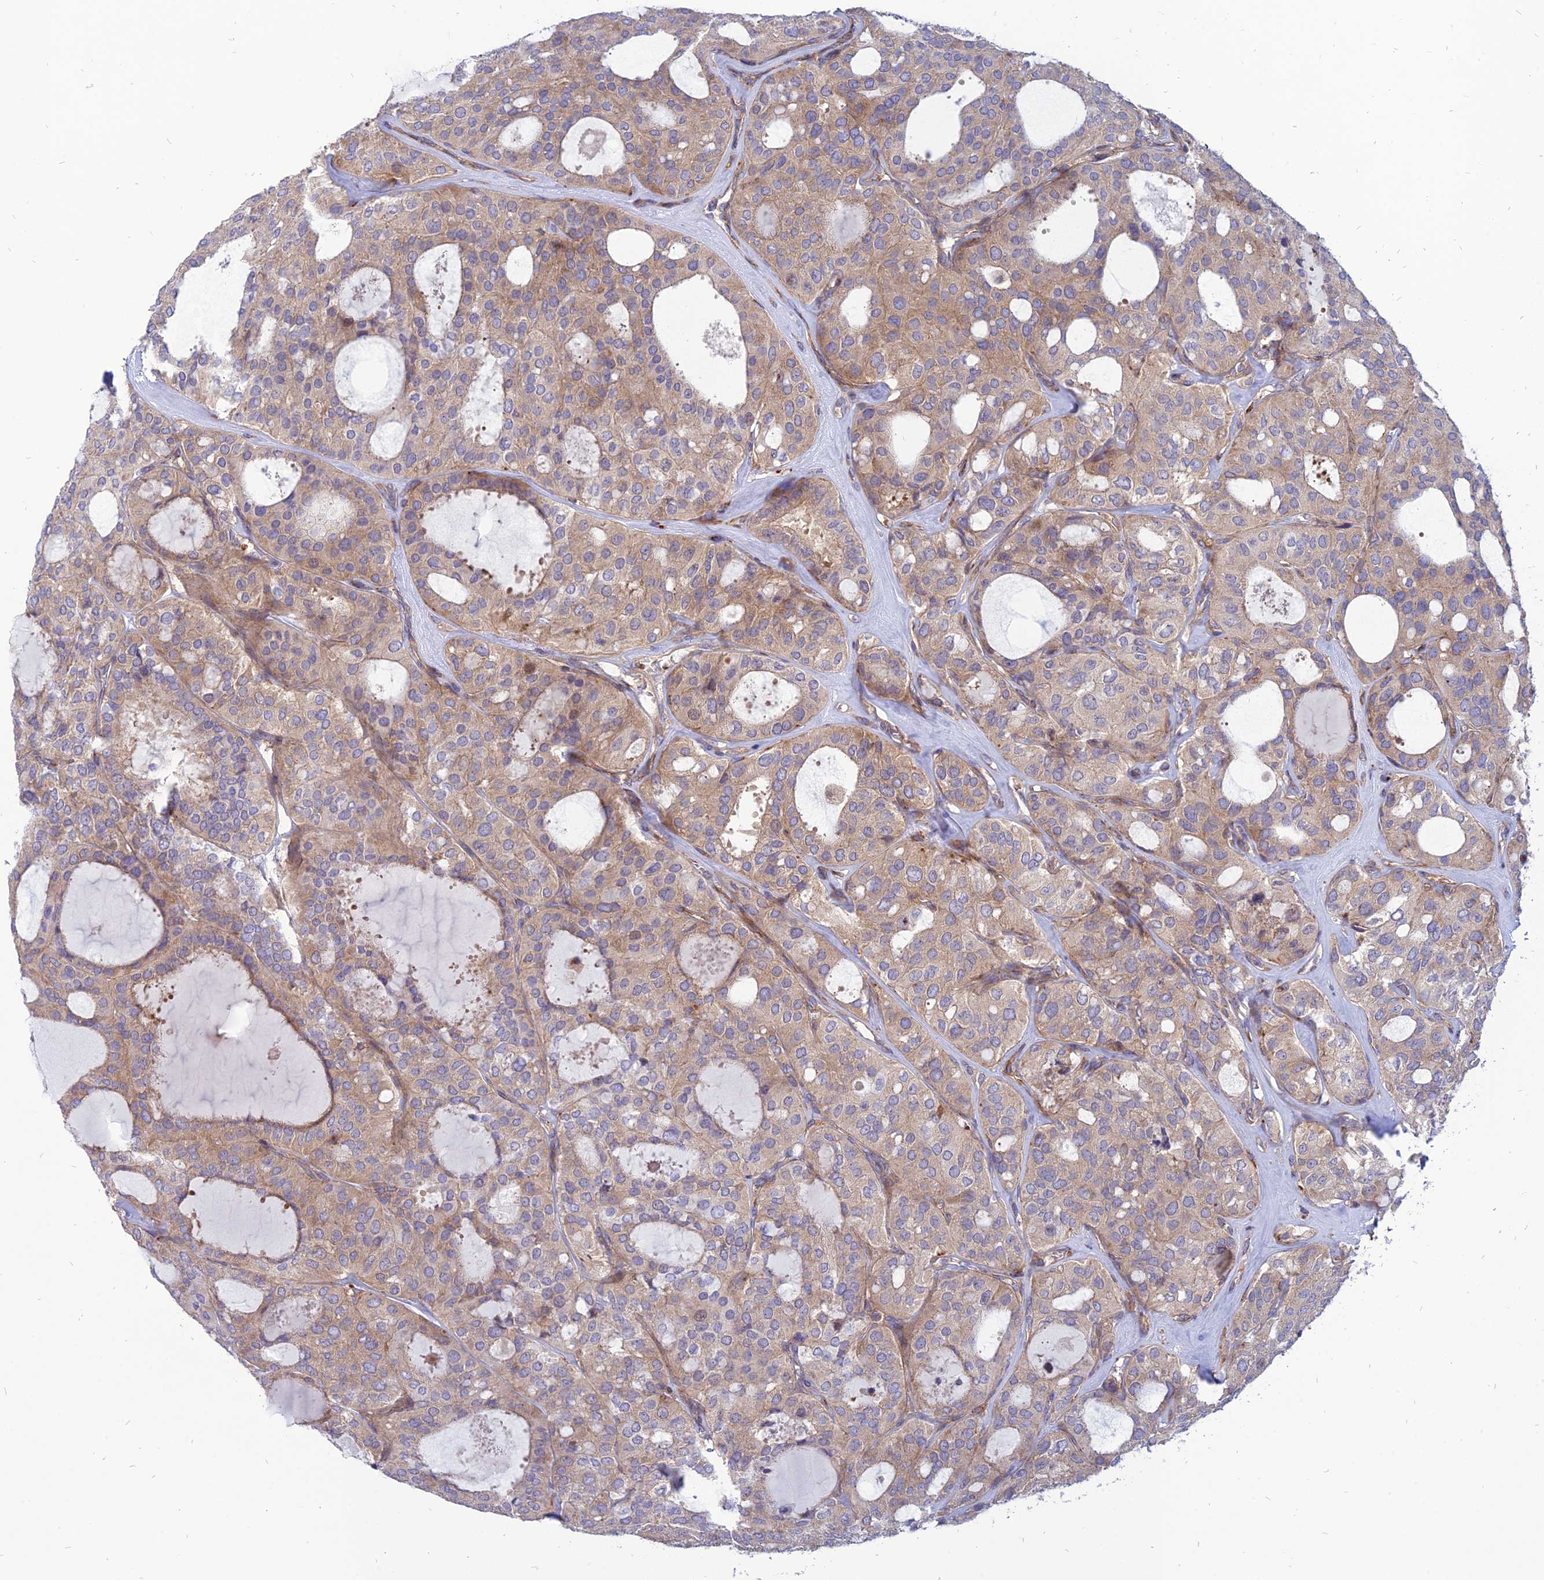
{"staining": {"intensity": "weak", "quantity": "25%-75%", "location": "cytoplasmic/membranous"}, "tissue": "thyroid cancer", "cell_type": "Tumor cells", "image_type": "cancer", "snomed": [{"axis": "morphology", "description": "Follicular adenoma carcinoma, NOS"}, {"axis": "topography", "description": "Thyroid gland"}], "caption": "This is an image of immunohistochemistry staining of follicular adenoma carcinoma (thyroid), which shows weak positivity in the cytoplasmic/membranous of tumor cells.", "gene": "PHKA2", "patient": {"sex": "male", "age": 75}}